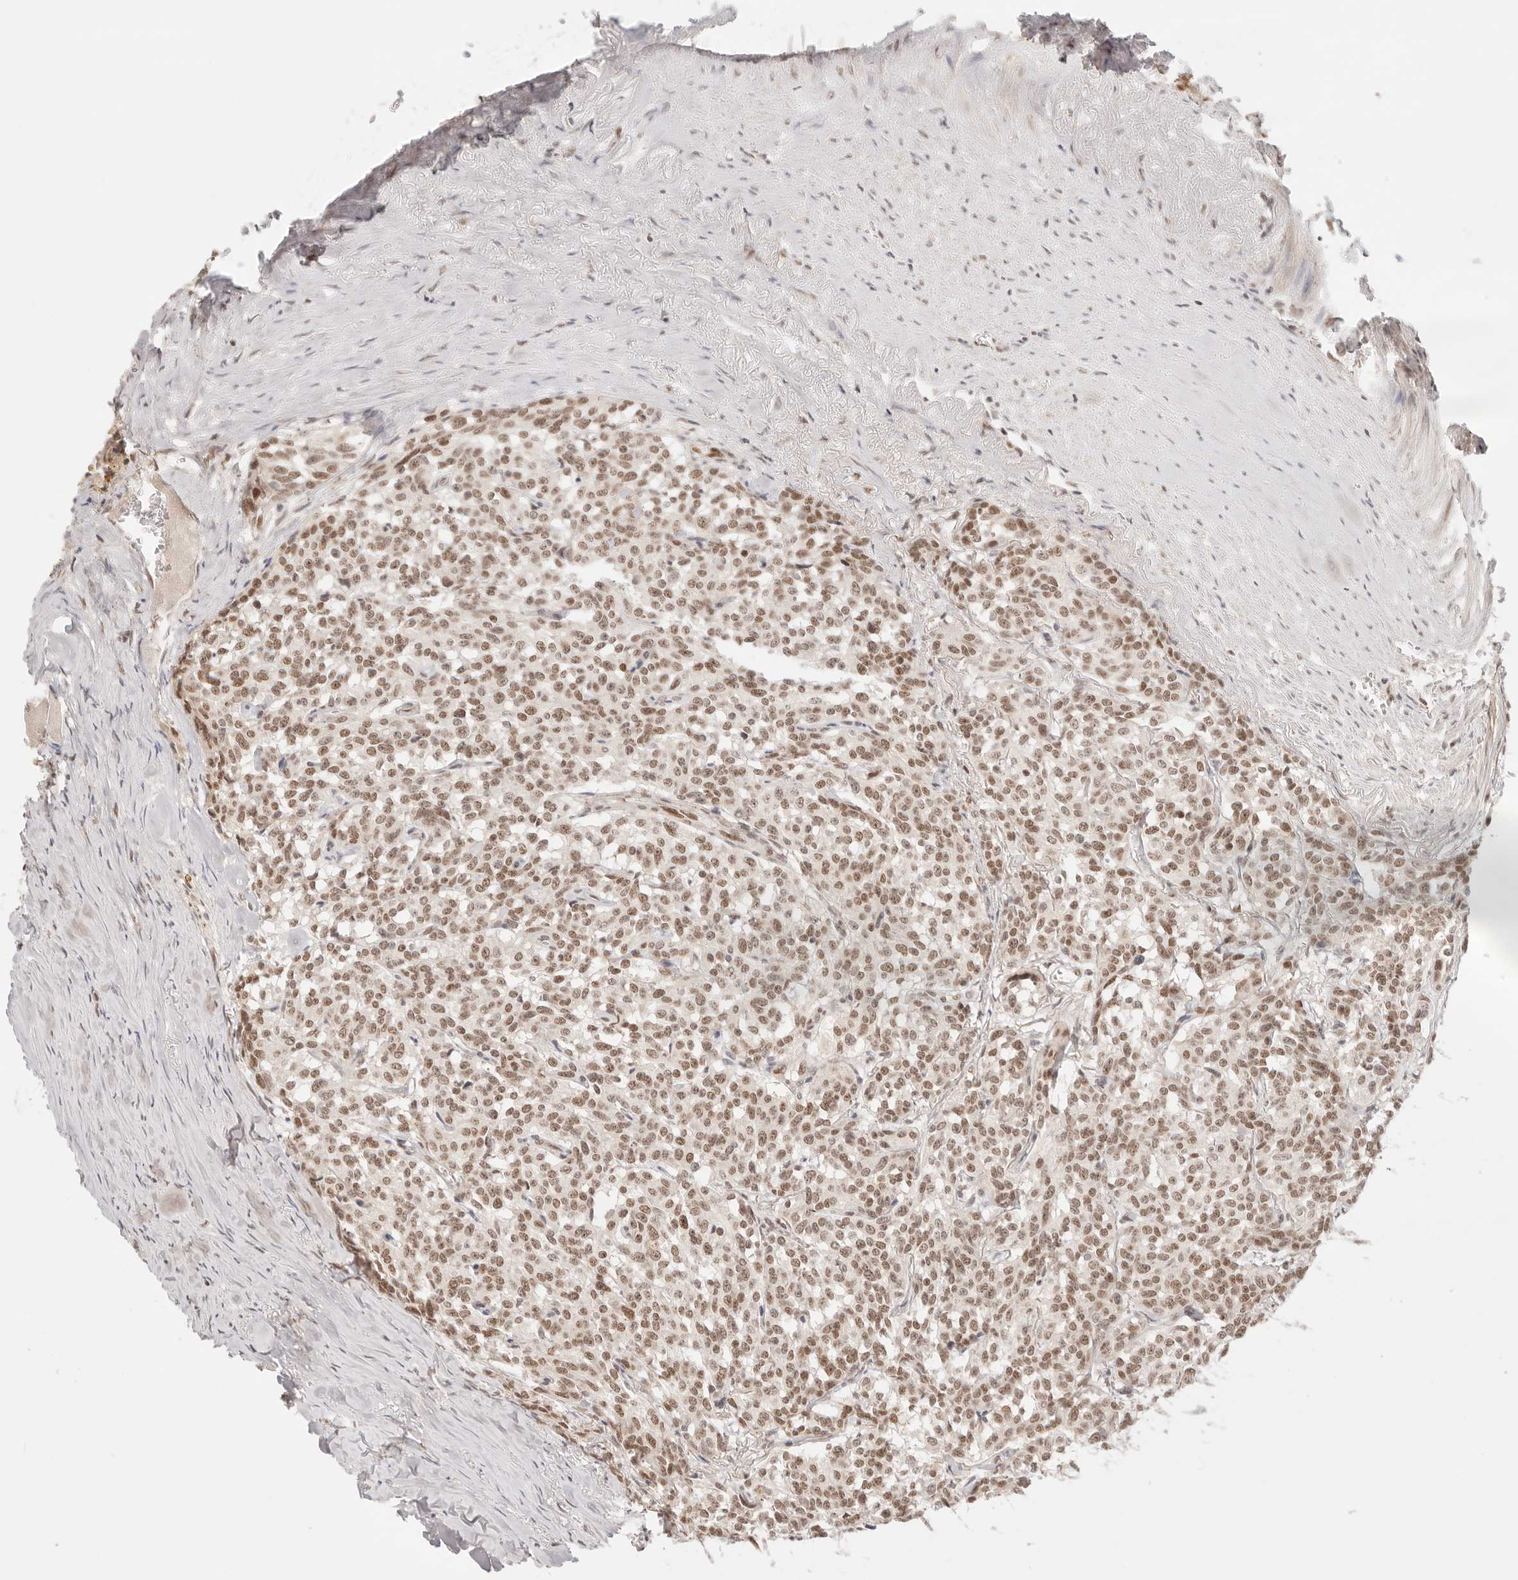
{"staining": {"intensity": "moderate", "quantity": ">75%", "location": "nuclear"}, "tissue": "carcinoid", "cell_type": "Tumor cells", "image_type": "cancer", "snomed": [{"axis": "morphology", "description": "Carcinoid, malignant, NOS"}, {"axis": "topography", "description": "Lung"}], "caption": "Protein staining of carcinoid tissue demonstrates moderate nuclear positivity in approximately >75% of tumor cells.", "gene": "GTF2E2", "patient": {"sex": "female", "age": 46}}